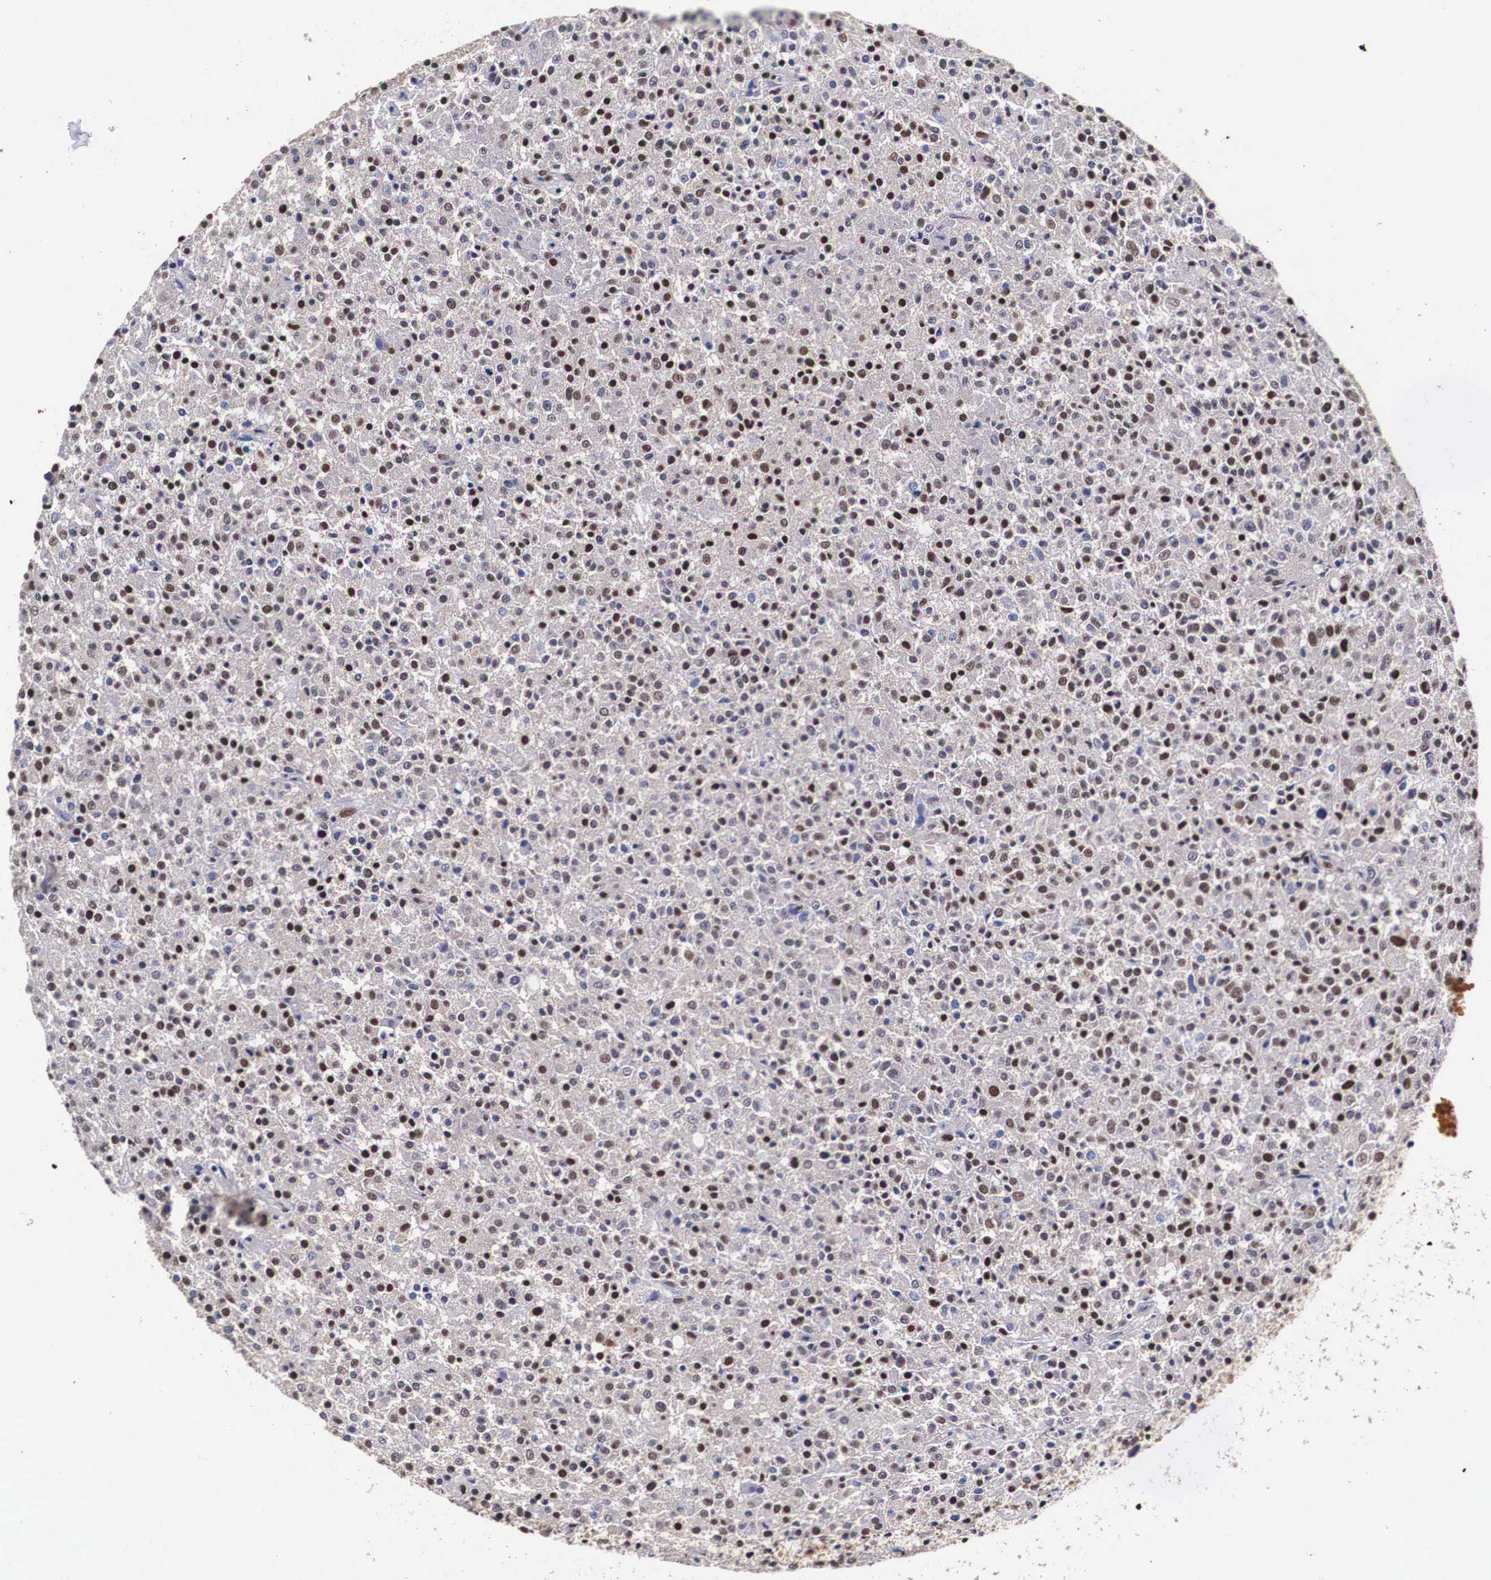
{"staining": {"intensity": "weak", "quantity": "25%-75%", "location": "nuclear"}, "tissue": "testis cancer", "cell_type": "Tumor cells", "image_type": "cancer", "snomed": [{"axis": "morphology", "description": "Seminoma, NOS"}, {"axis": "topography", "description": "Testis"}], "caption": "About 25%-75% of tumor cells in testis cancer (seminoma) exhibit weak nuclear protein expression as visualized by brown immunohistochemical staining.", "gene": "PABPN1", "patient": {"sex": "male", "age": 59}}